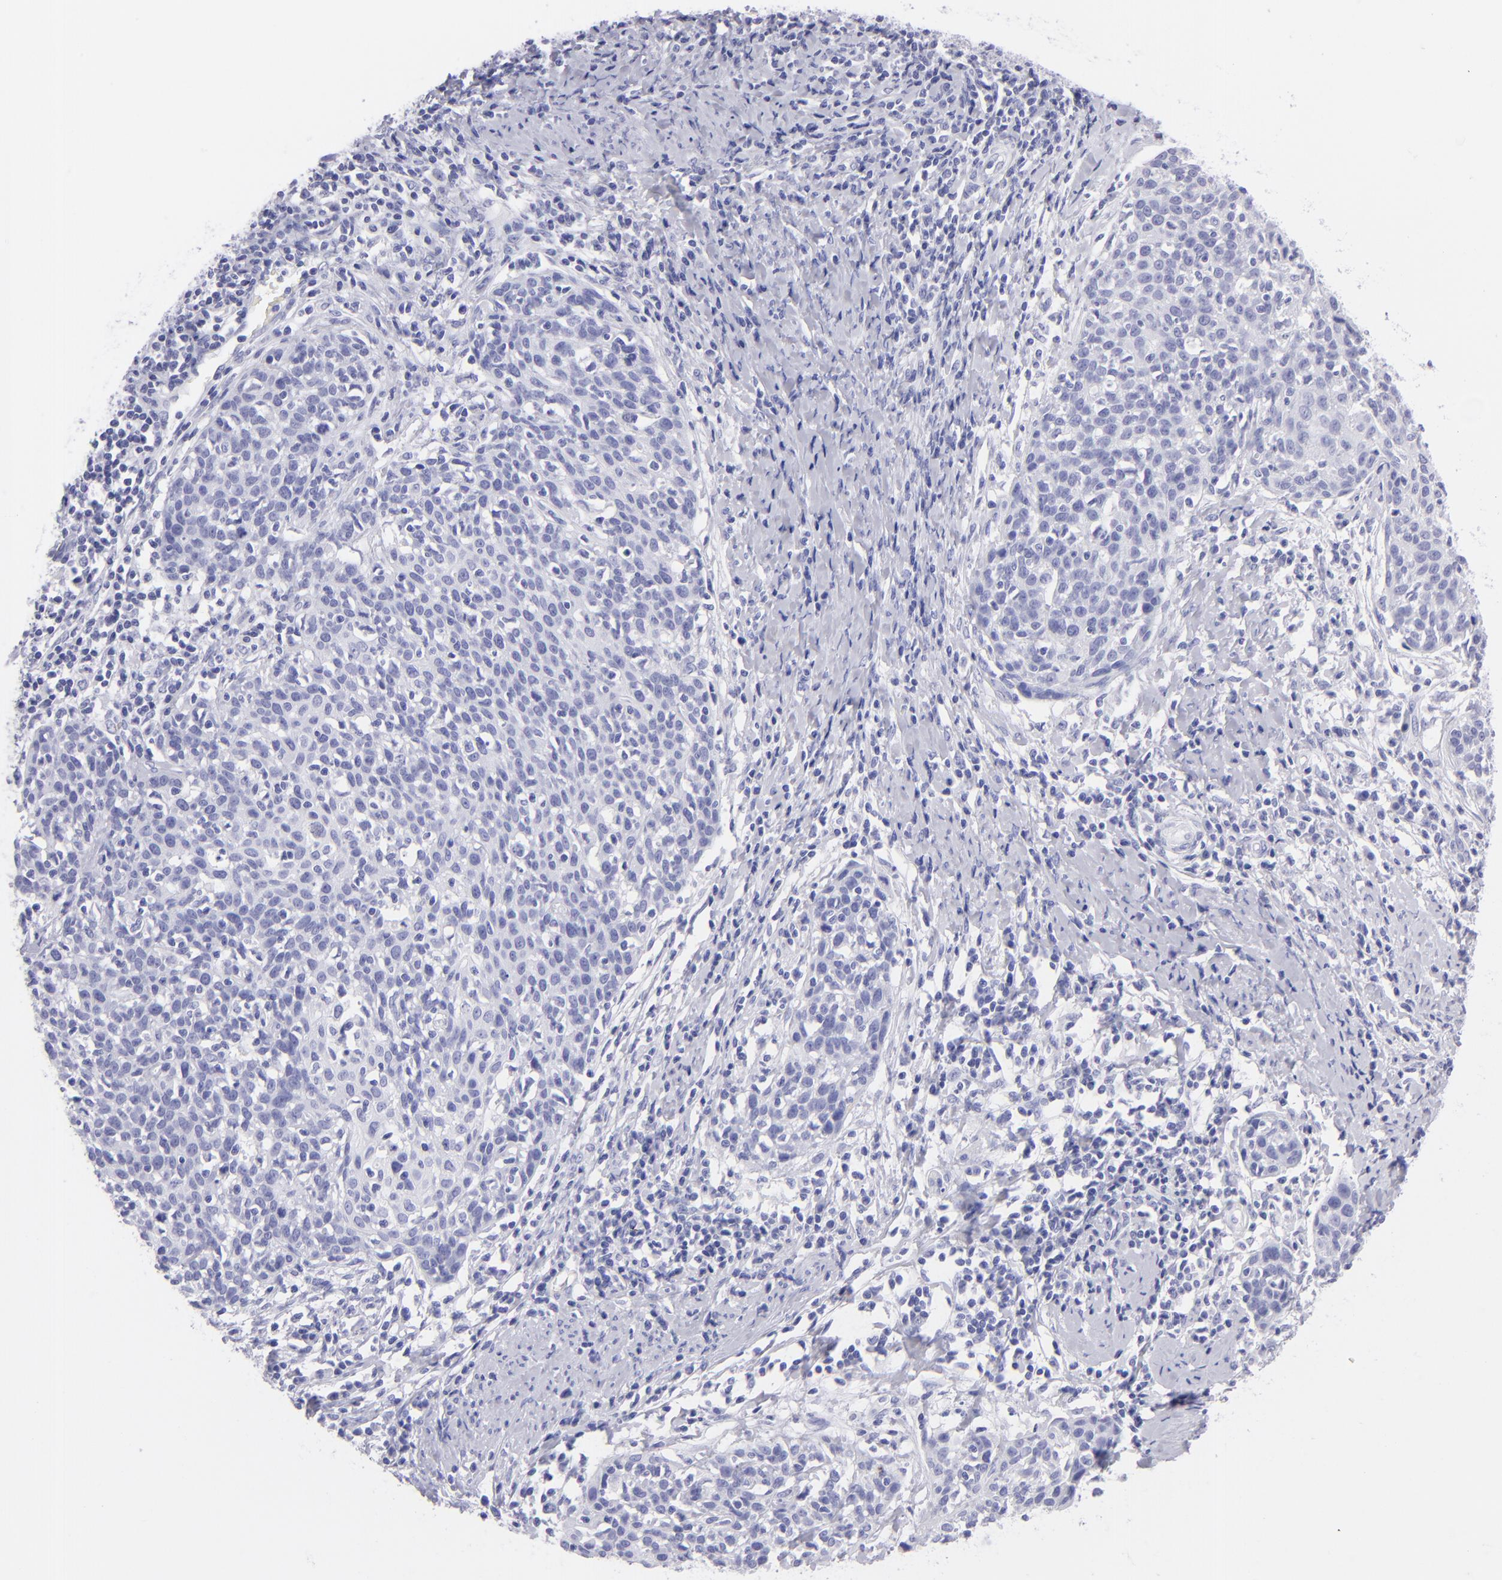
{"staining": {"intensity": "negative", "quantity": "none", "location": "none"}, "tissue": "cervical cancer", "cell_type": "Tumor cells", "image_type": "cancer", "snomed": [{"axis": "morphology", "description": "Squamous cell carcinoma, NOS"}, {"axis": "topography", "description": "Cervix"}], "caption": "This image is of cervical cancer (squamous cell carcinoma) stained with IHC to label a protein in brown with the nuclei are counter-stained blue. There is no expression in tumor cells. (Immunohistochemistry (ihc), brightfield microscopy, high magnification).", "gene": "SLC1A3", "patient": {"sex": "female", "age": 38}}